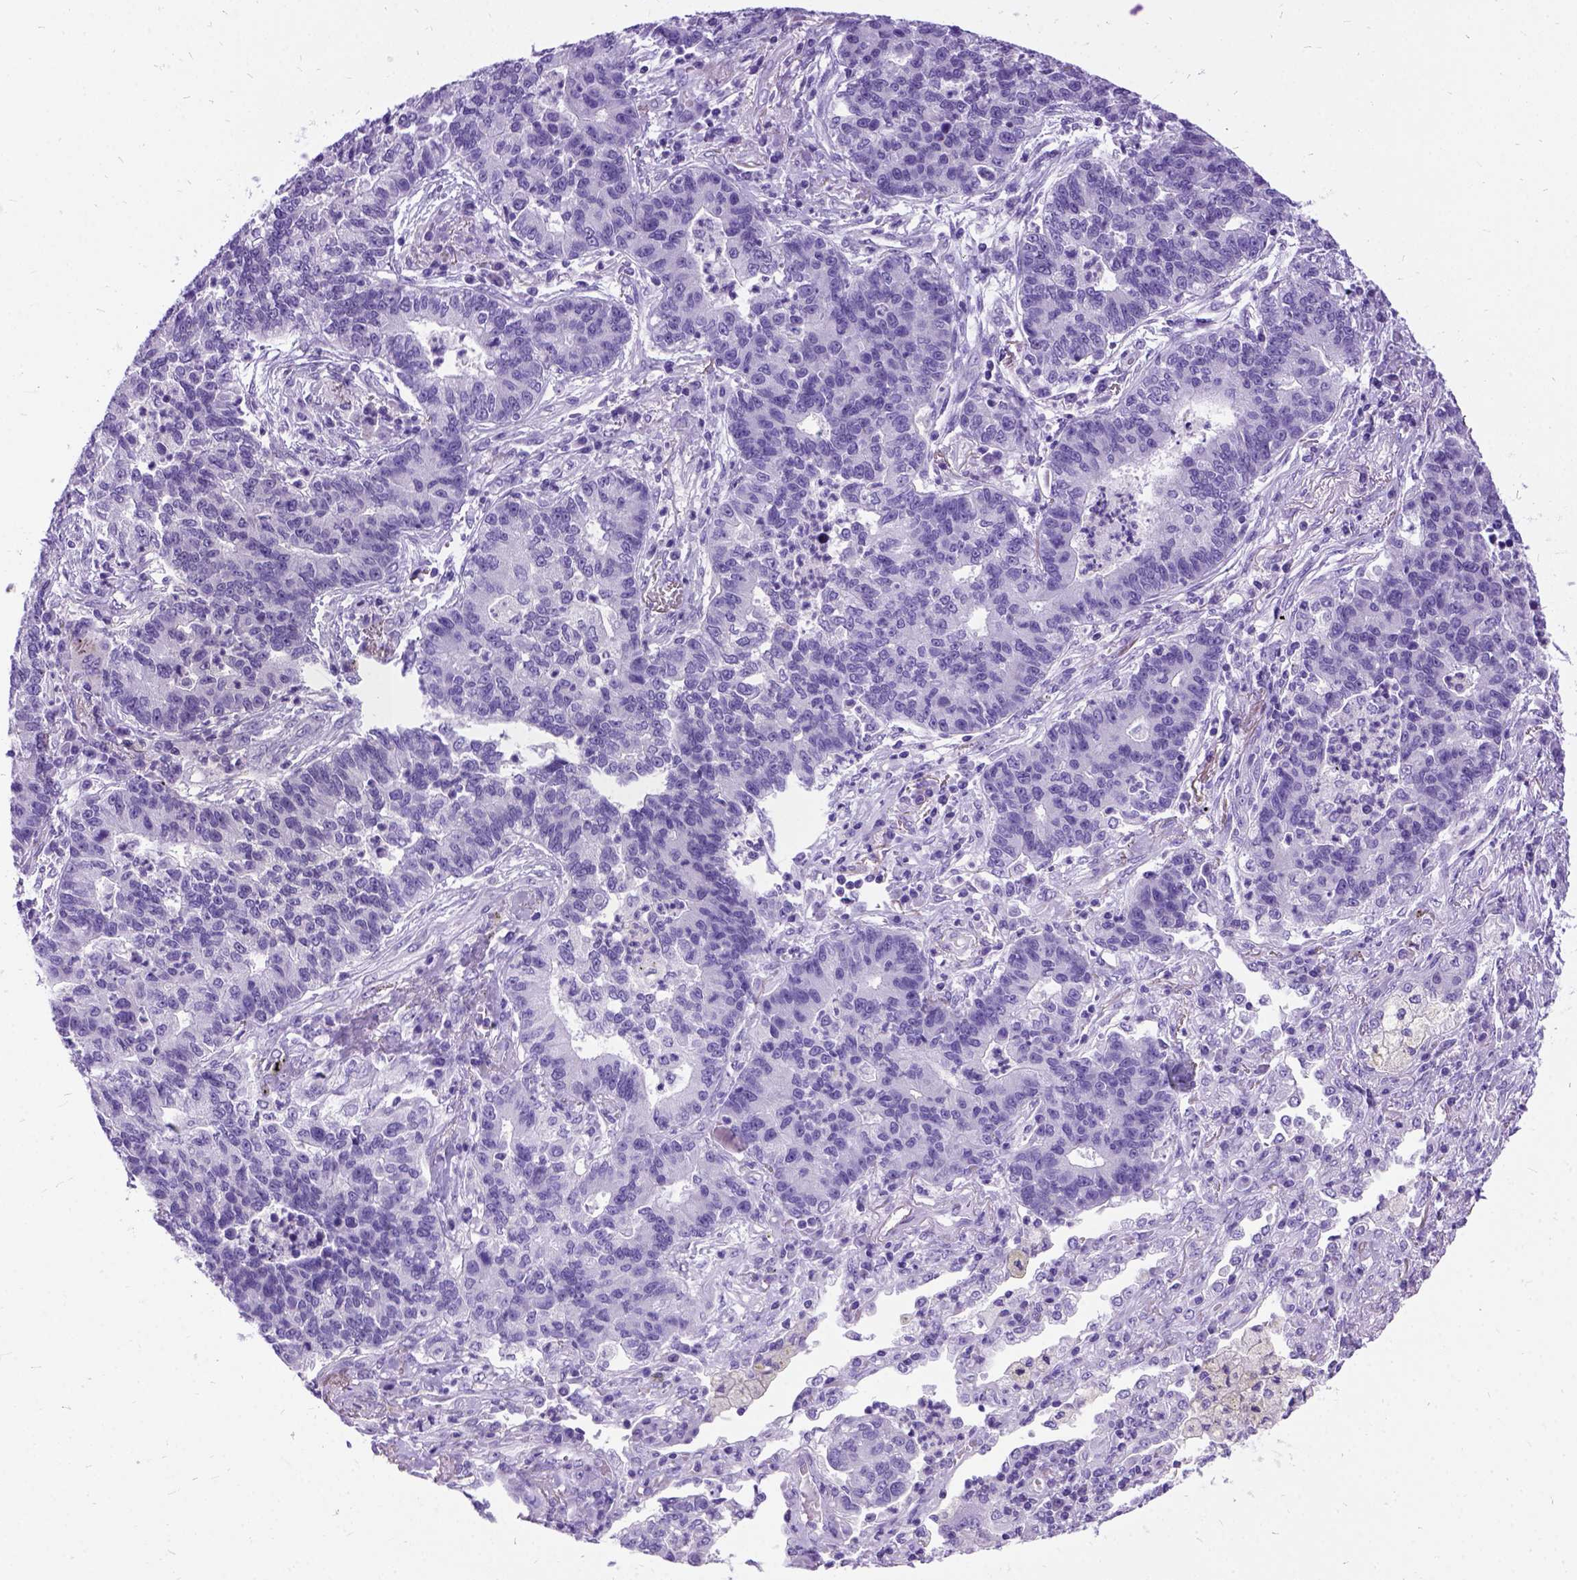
{"staining": {"intensity": "negative", "quantity": "none", "location": "none"}, "tissue": "lung cancer", "cell_type": "Tumor cells", "image_type": "cancer", "snomed": [{"axis": "morphology", "description": "Adenocarcinoma, NOS"}, {"axis": "topography", "description": "Lung"}], "caption": "Tumor cells show no significant protein expression in lung cancer. (Brightfield microscopy of DAB immunohistochemistry at high magnification).", "gene": "PRG2", "patient": {"sex": "female", "age": 57}}